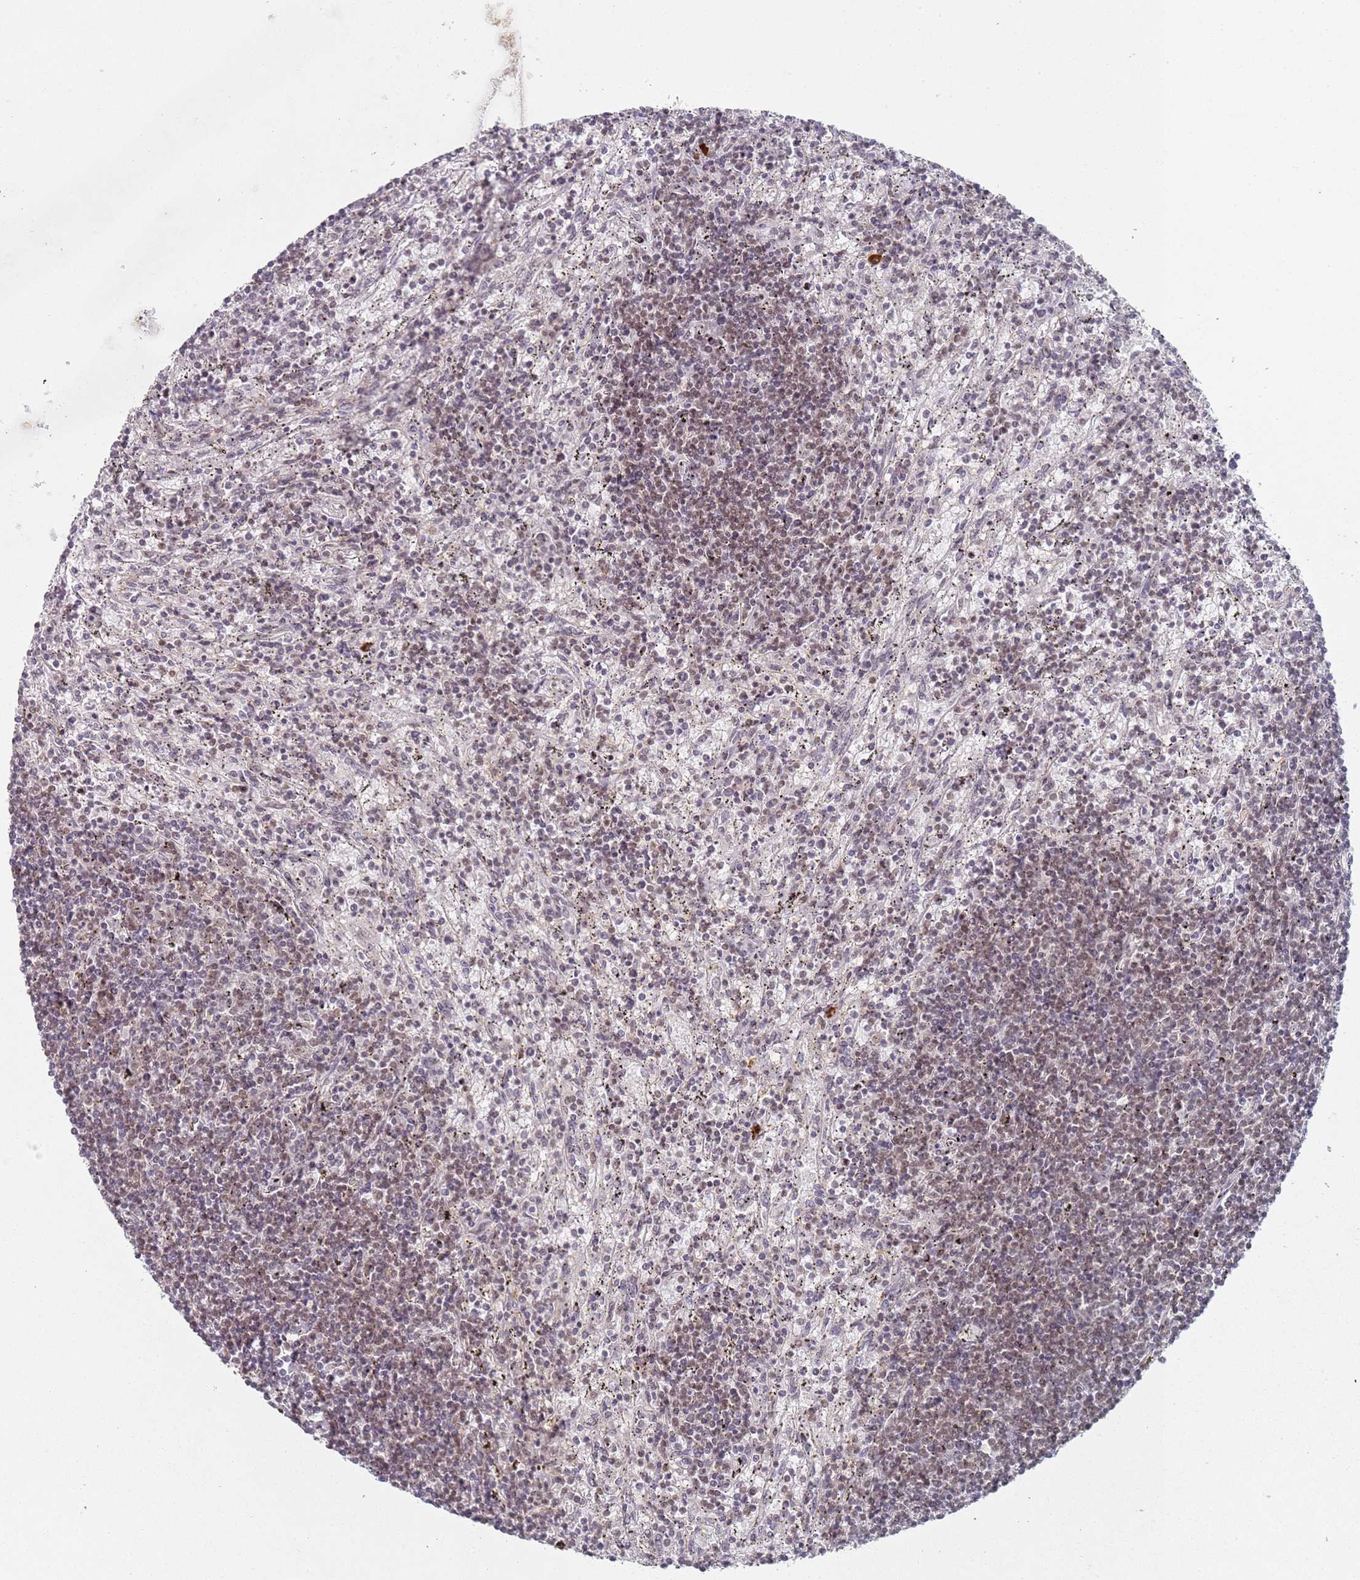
{"staining": {"intensity": "moderate", "quantity": ">75%", "location": "nuclear"}, "tissue": "lymphoma", "cell_type": "Tumor cells", "image_type": "cancer", "snomed": [{"axis": "morphology", "description": "Malignant lymphoma, non-Hodgkin's type, Low grade"}, {"axis": "topography", "description": "Spleen"}], "caption": "Malignant lymphoma, non-Hodgkin's type (low-grade) stained with a brown dye demonstrates moderate nuclear positive expression in approximately >75% of tumor cells.", "gene": "ATF6B", "patient": {"sex": "male", "age": 76}}